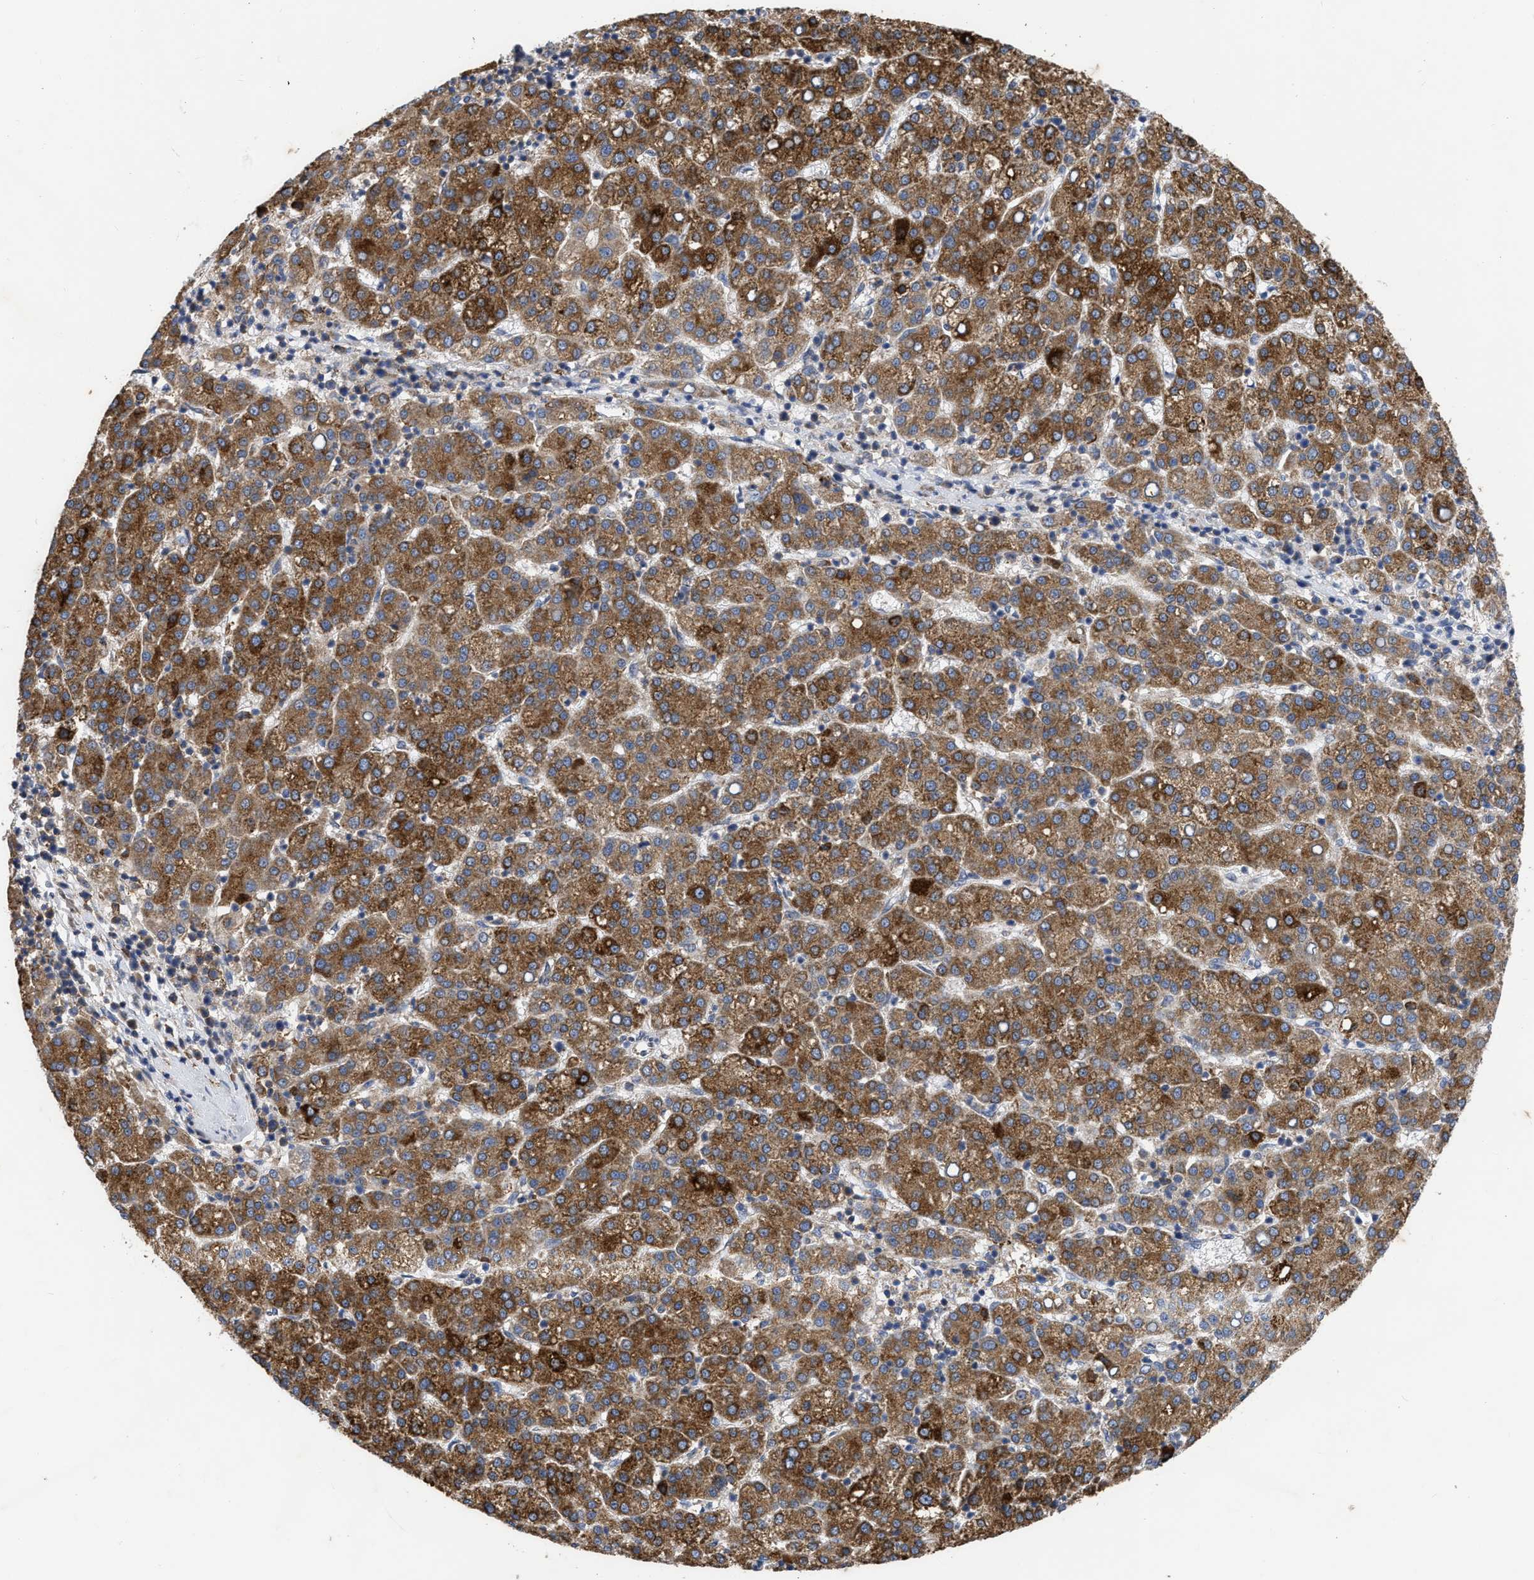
{"staining": {"intensity": "moderate", "quantity": ">75%", "location": "cytoplasmic/membranous"}, "tissue": "liver cancer", "cell_type": "Tumor cells", "image_type": "cancer", "snomed": [{"axis": "morphology", "description": "Carcinoma, Hepatocellular, NOS"}, {"axis": "topography", "description": "Liver"}], "caption": "Immunohistochemical staining of human liver cancer reveals medium levels of moderate cytoplasmic/membranous positivity in approximately >75% of tumor cells. (IHC, brightfield microscopy, high magnification).", "gene": "TCP1", "patient": {"sex": "female", "age": 58}}